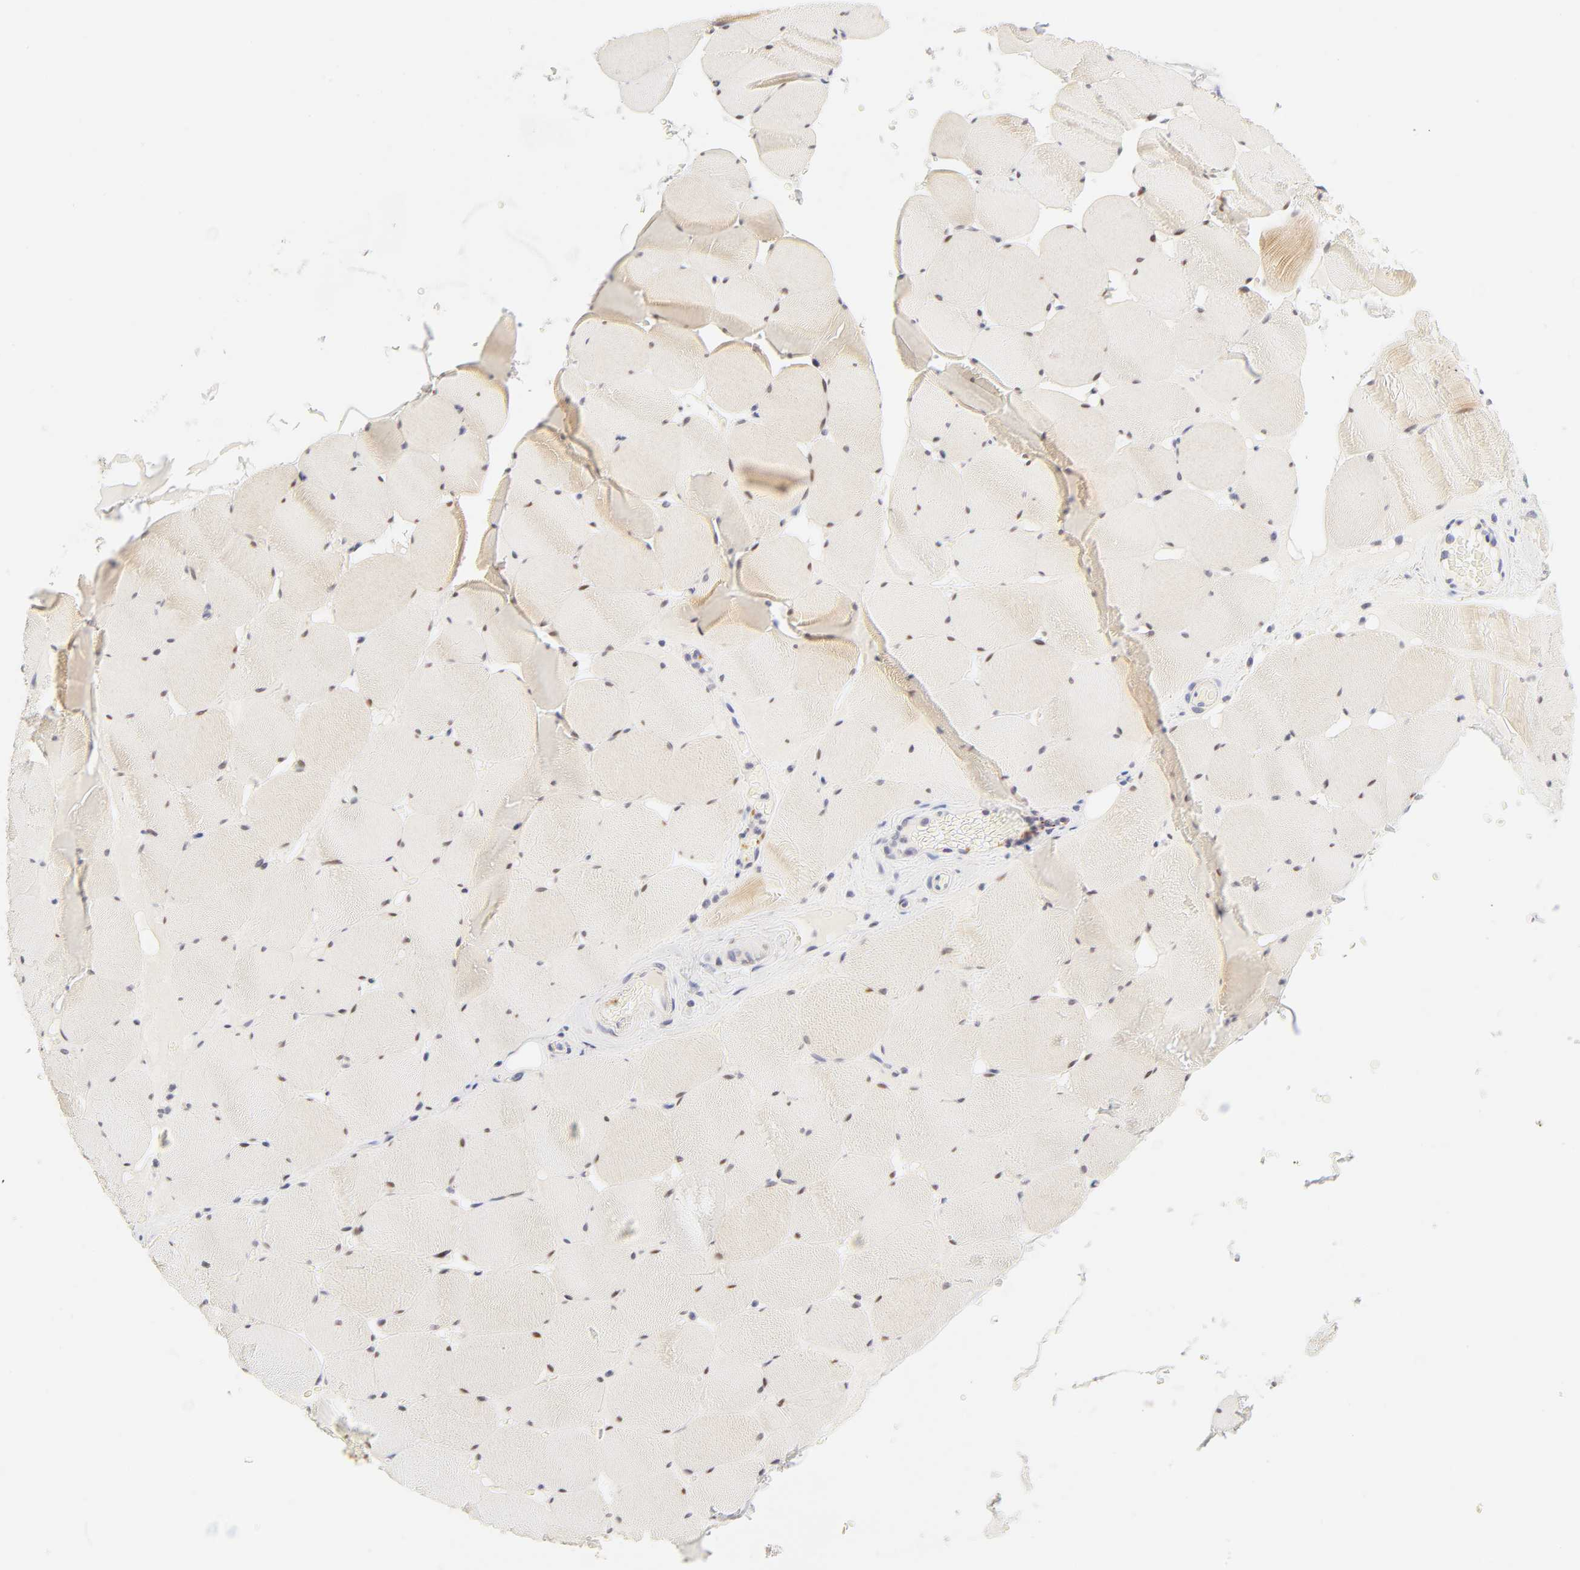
{"staining": {"intensity": "weak", "quantity": "25%-75%", "location": "cytoplasmic/membranous"}, "tissue": "skeletal muscle", "cell_type": "Myocytes", "image_type": "normal", "snomed": [{"axis": "morphology", "description": "Normal tissue, NOS"}, {"axis": "topography", "description": "Skeletal muscle"}], "caption": "This is a histology image of immunohistochemistry (IHC) staining of unremarkable skeletal muscle, which shows weak expression in the cytoplasmic/membranous of myocytes.", "gene": "CYP4B1", "patient": {"sex": "male", "age": 62}}